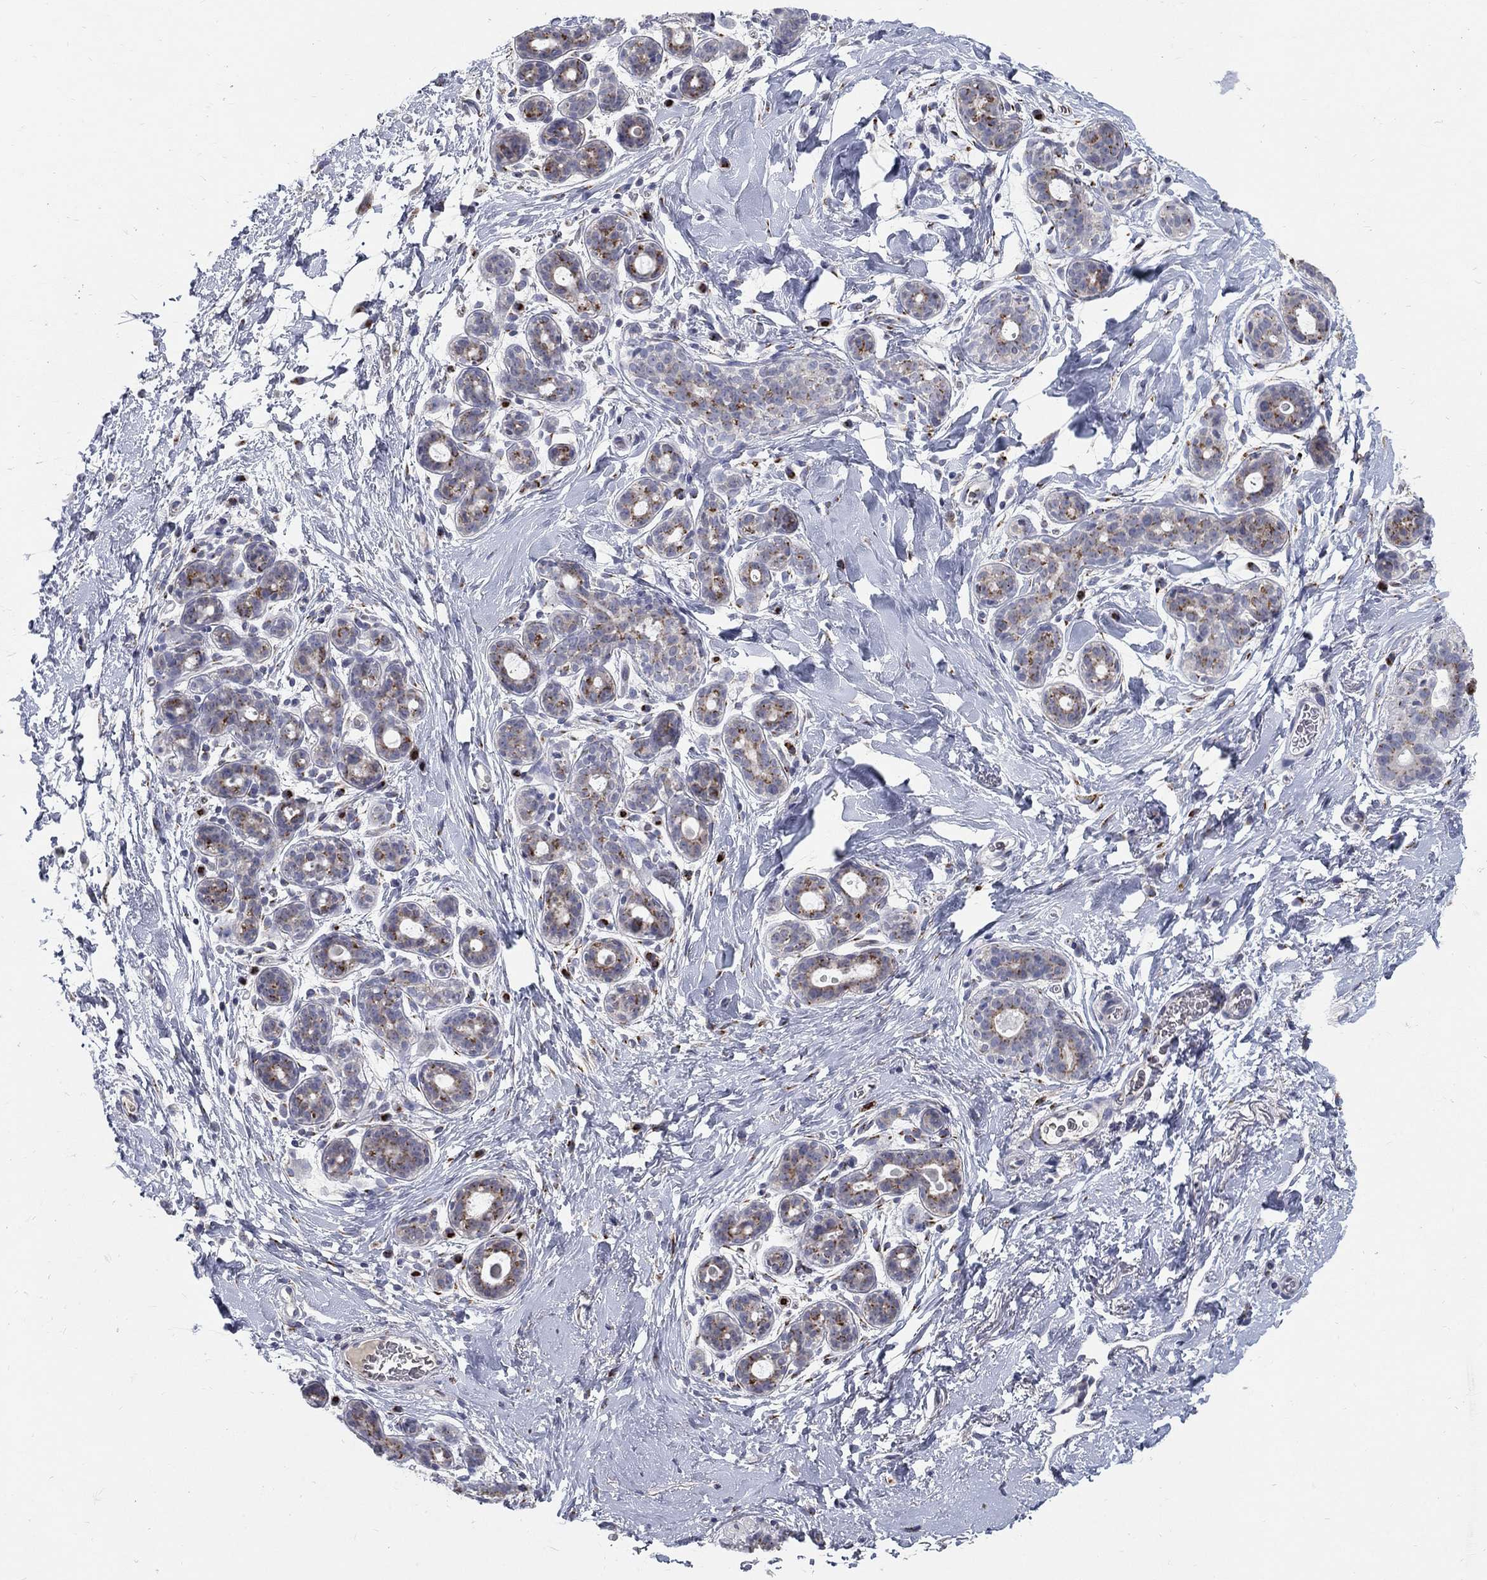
{"staining": {"intensity": "negative", "quantity": "none", "location": "none"}, "tissue": "breast", "cell_type": "Adipocytes", "image_type": "normal", "snomed": [{"axis": "morphology", "description": "Normal tissue, NOS"}, {"axis": "topography", "description": "Breast"}], "caption": "Micrograph shows no significant protein expression in adipocytes of normal breast. (Brightfield microscopy of DAB (3,3'-diaminobenzidine) immunohistochemistry (IHC) at high magnification).", "gene": "PANK3", "patient": {"sex": "female", "age": 43}}